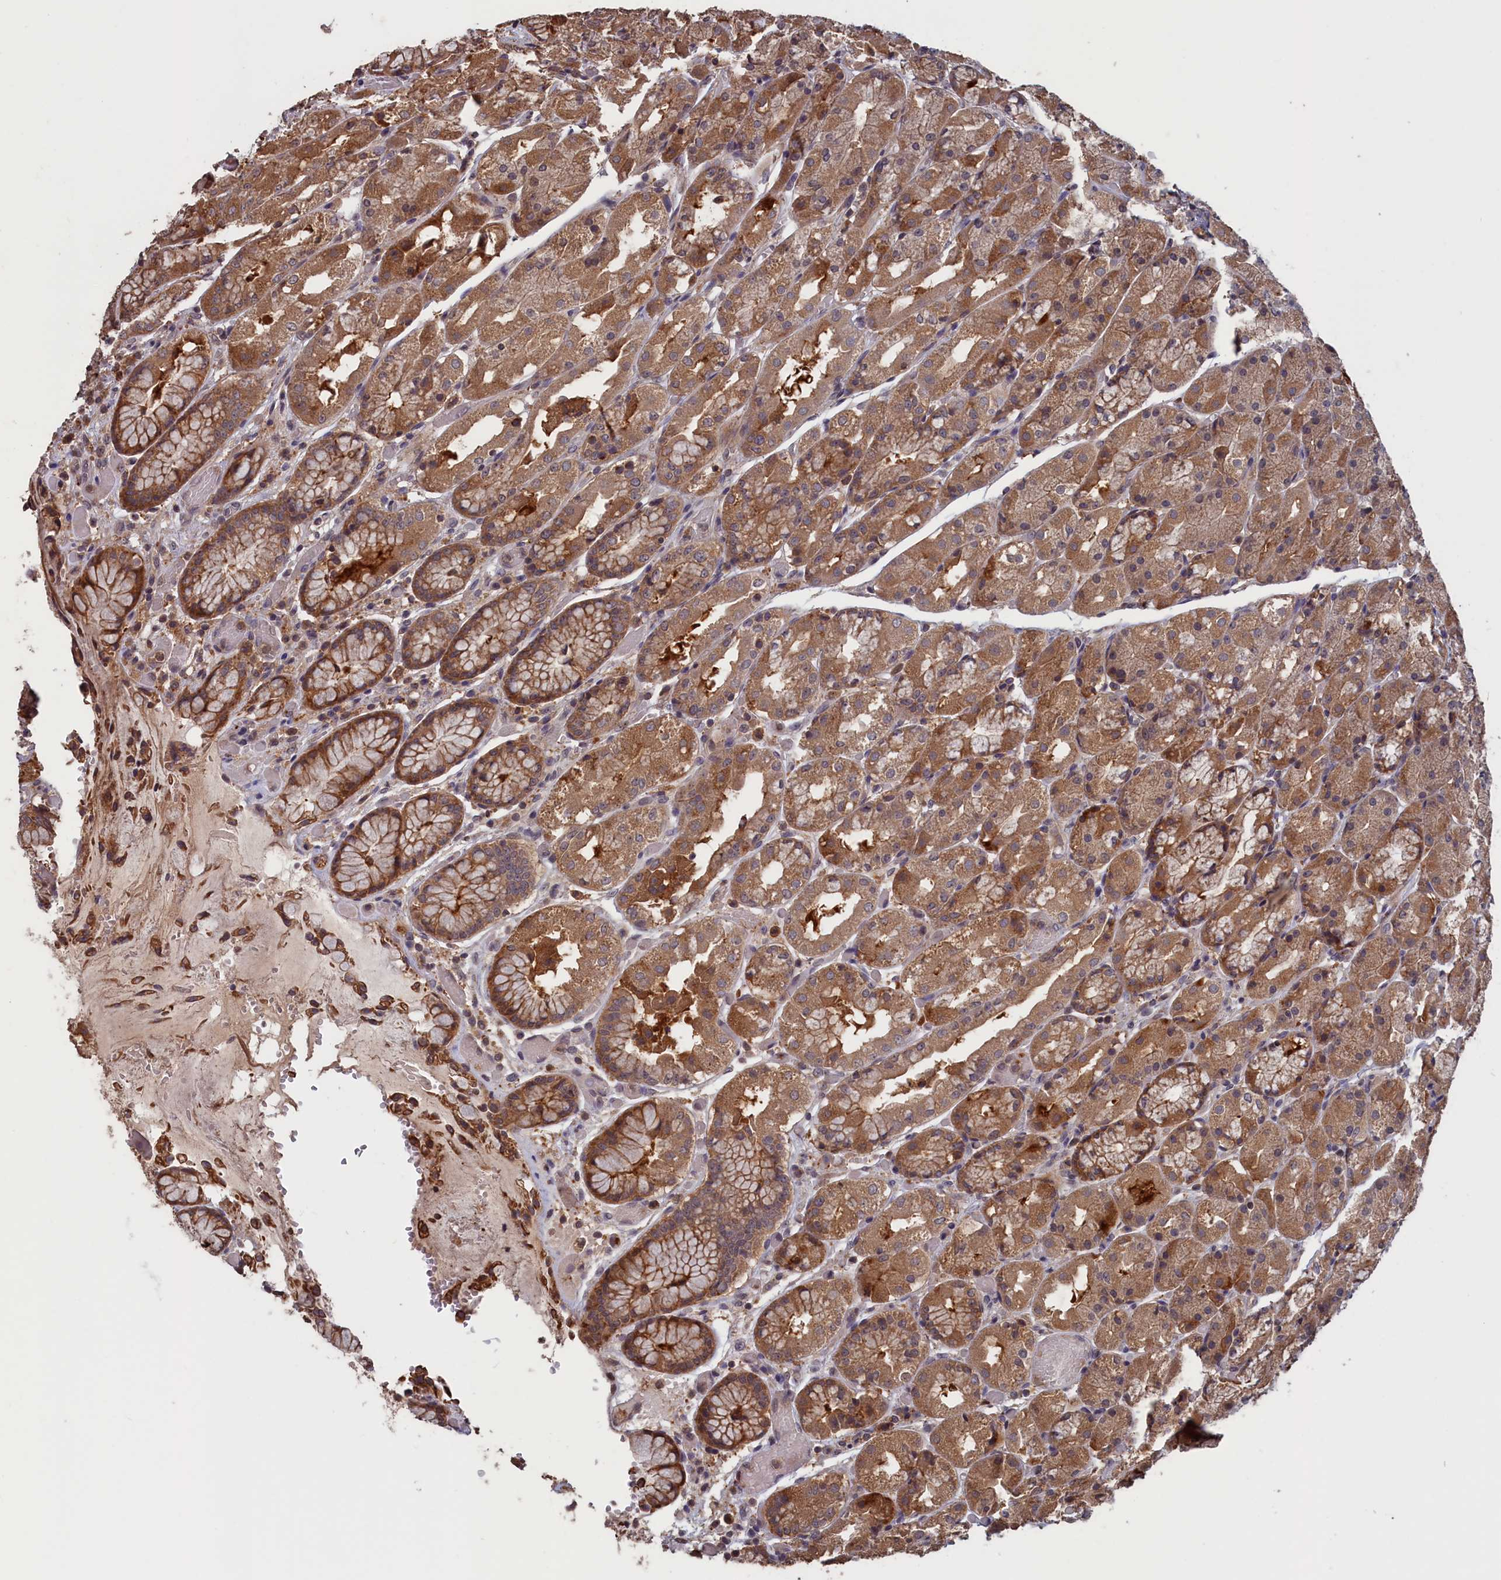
{"staining": {"intensity": "moderate", "quantity": ">75%", "location": "cytoplasmic/membranous"}, "tissue": "stomach", "cell_type": "Glandular cells", "image_type": "normal", "snomed": [{"axis": "morphology", "description": "Normal tissue, NOS"}, {"axis": "topography", "description": "Stomach, upper"}], "caption": "IHC image of unremarkable stomach: human stomach stained using immunohistochemistry reveals medium levels of moderate protein expression localized specifically in the cytoplasmic/membranous of glandular cells, appearing as a cytoplasmic/membranous brown color.", "gene": "CACTIN", "patient": {"sex": "male", "age": 72}}